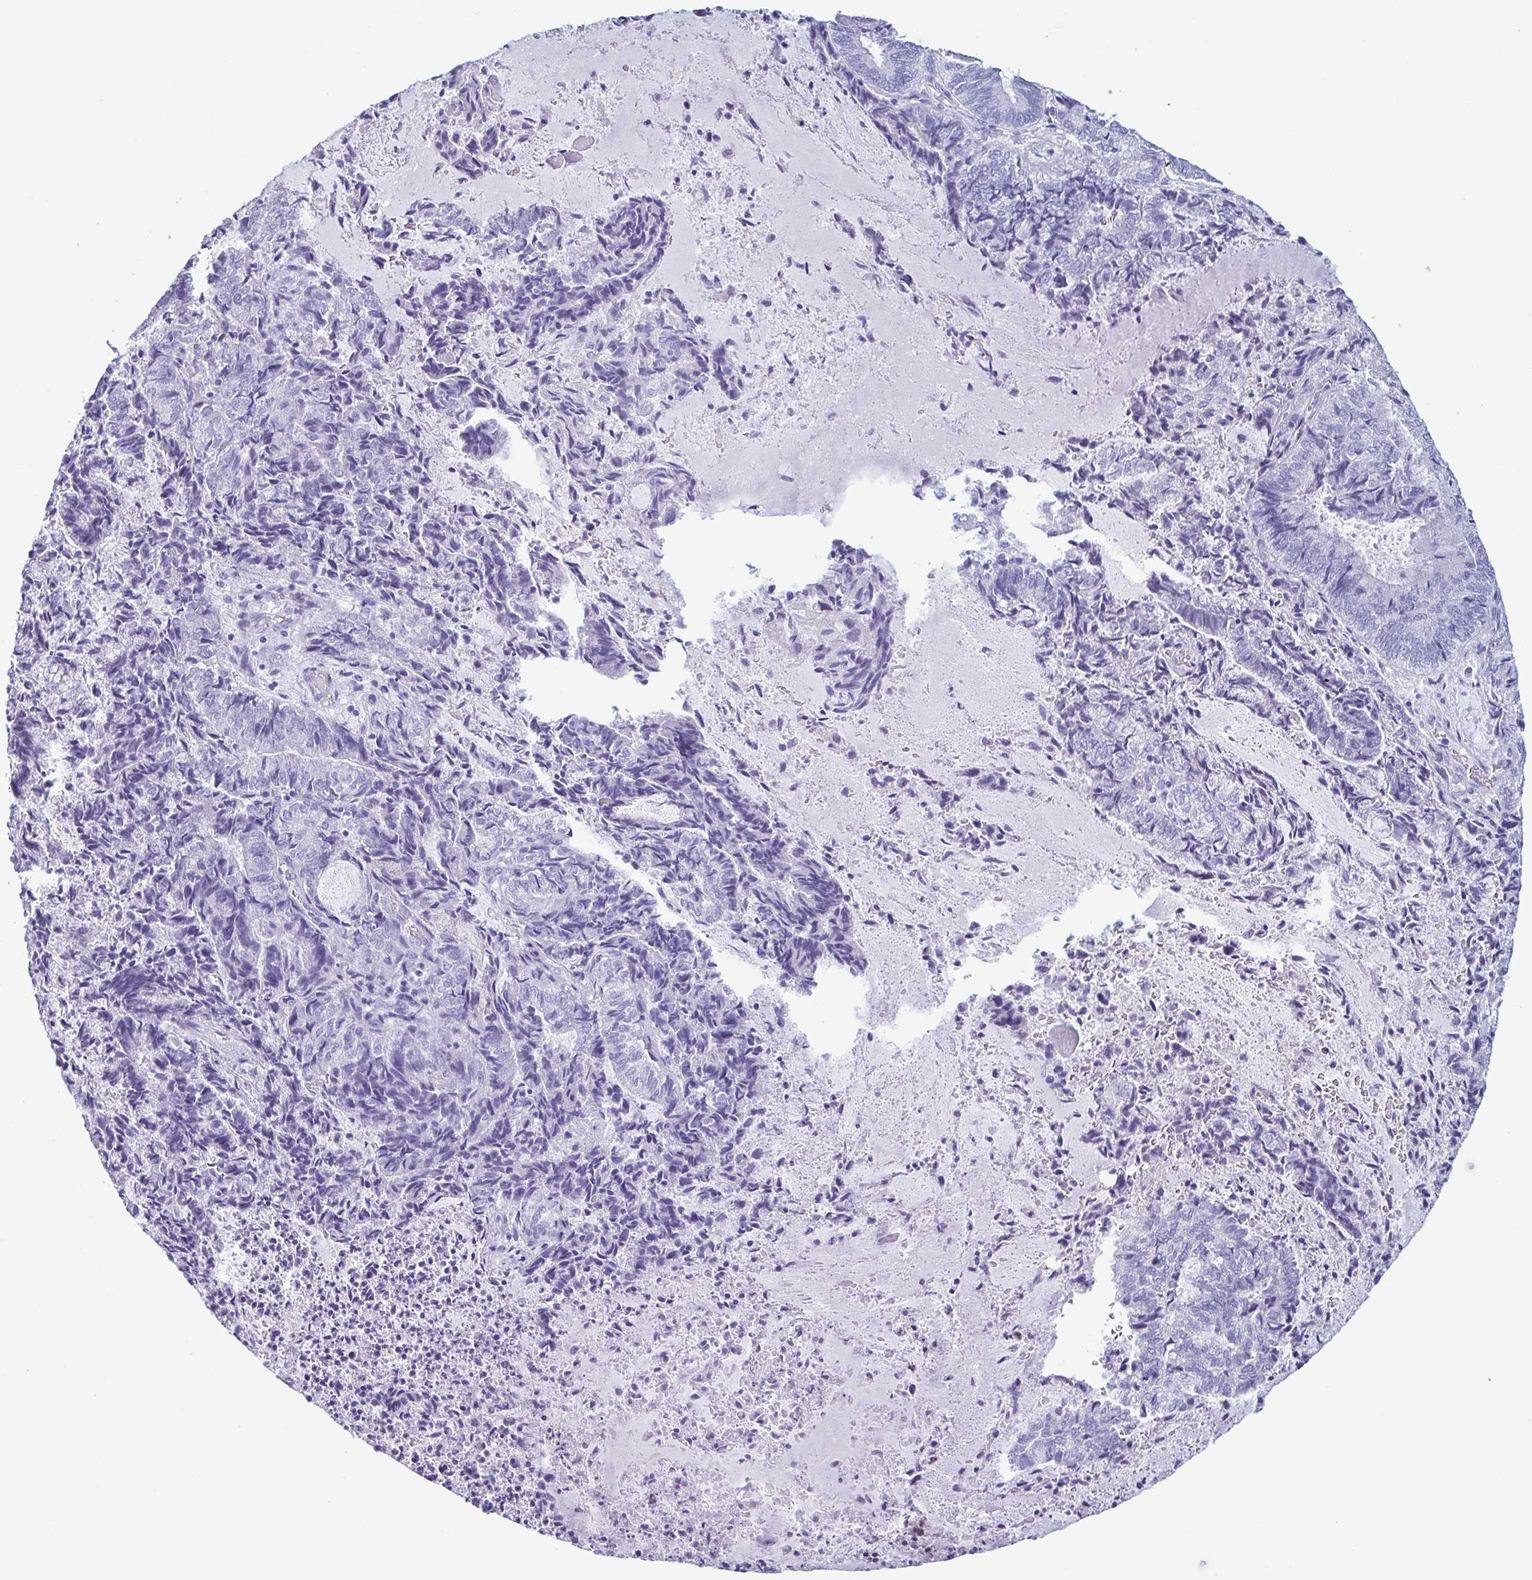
{"staining": {"intensity": "negative", "quantity": "none", "location": "none"}, "tissue": "endometrial cancer", "cell_type": "Tumor cells", "image_type": "cancer", "snomed": [{"axis": "morphology", "description": "Adenocarcinoma, NOS"}, {"axis": "topography", "description": "Endometrium"}], "caption": "The image reveals no staining of tumor cells in adenocarcinoma (endometrial).", "gene": "LTF", "patient": {"sex": "female", "age": 80}}